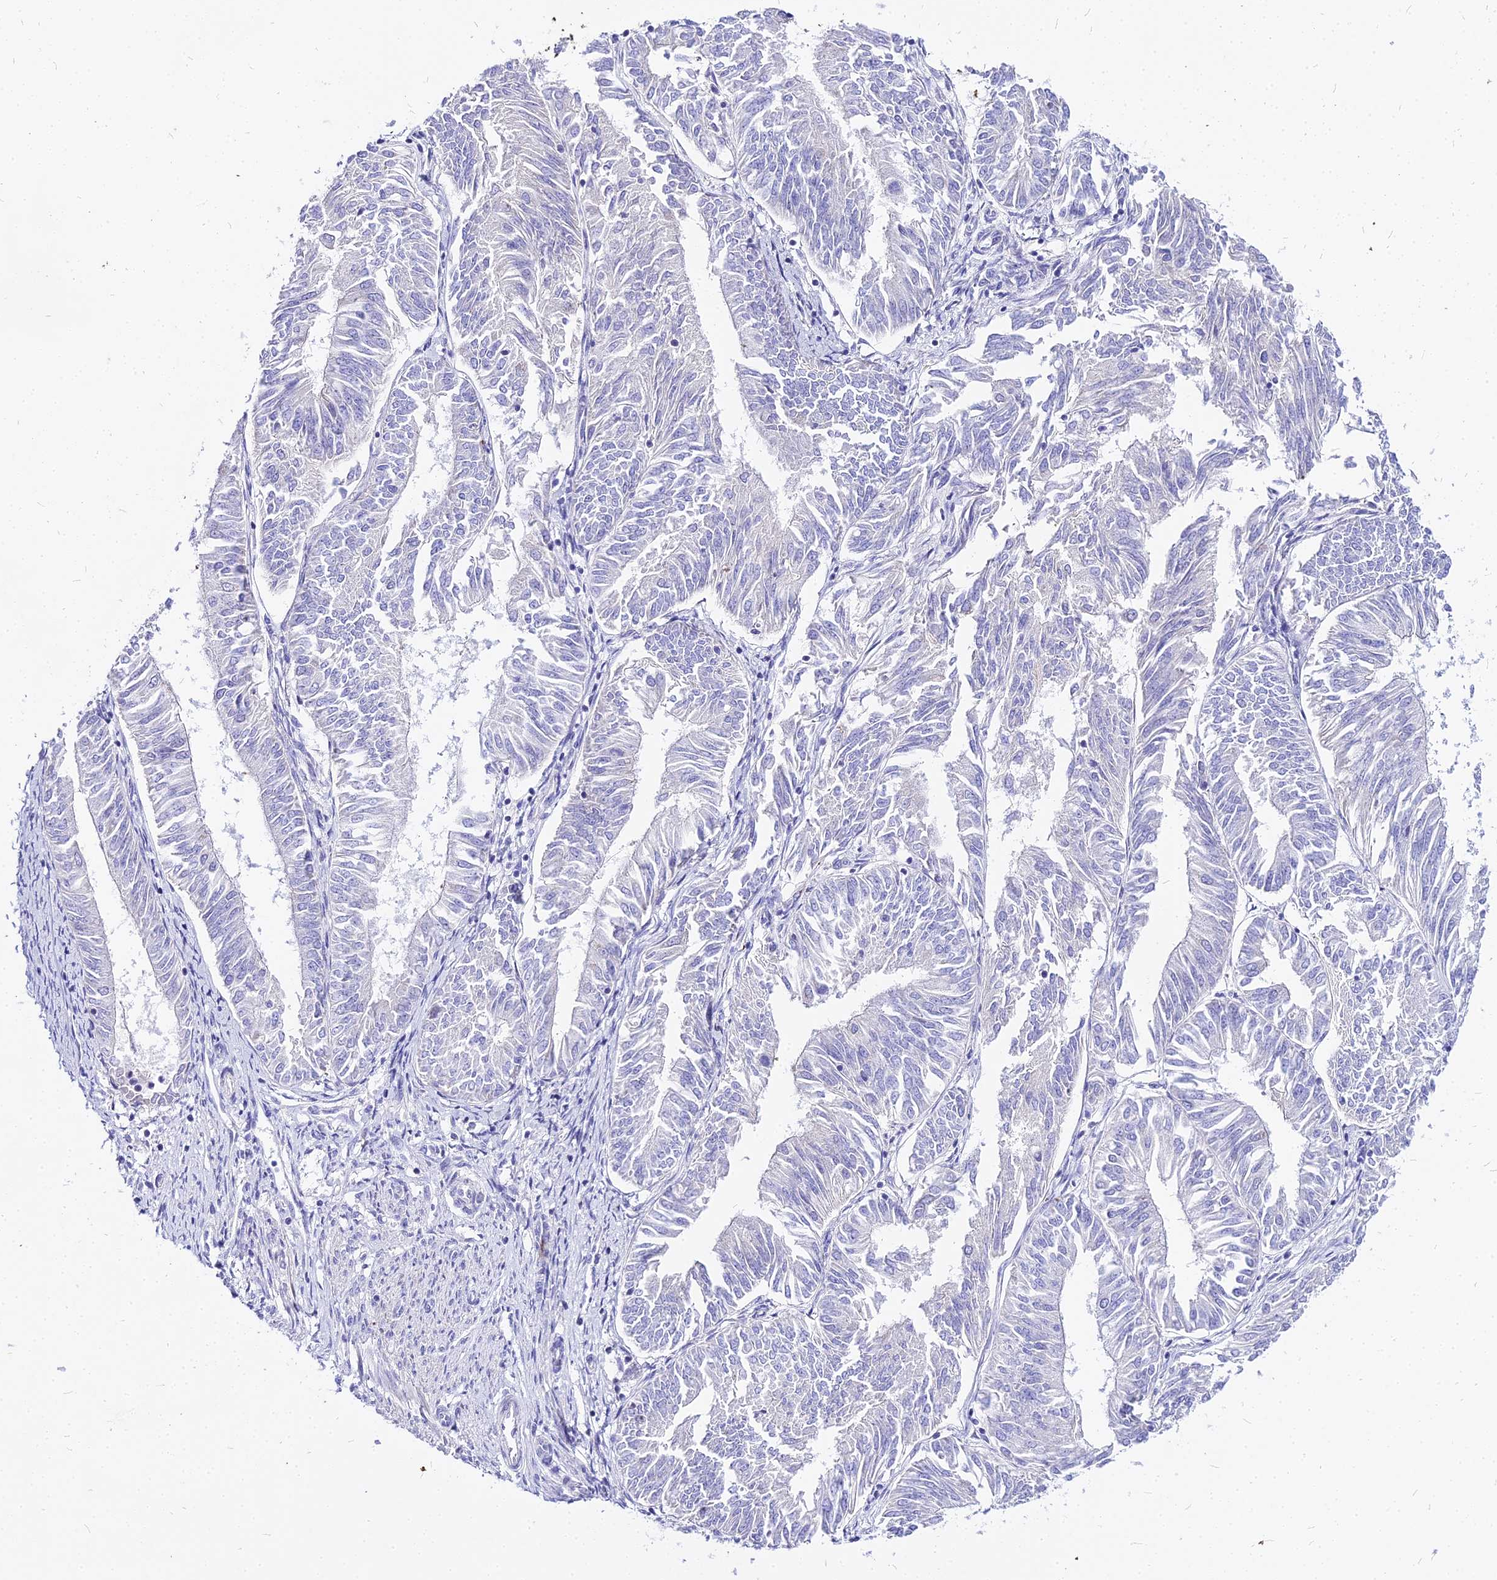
{"staining": {"intensity": "negative", "quantity": "none", "location": "none"}, "tissue": "endometrial cancer", "cell_type": "Tumor cells", "image_type": "cancer", "snomed": [{"axis": "morphology", "description": "Adenocarcinoma, NOS"}, {"axis": "topography", "description": "Endometrium"}], "caption": "The photomicrograph displays no significant positivity in tumor cells of endometrial cancer.", "gene": "CARD18", "patient": {"sex": "female", "age": 58}}